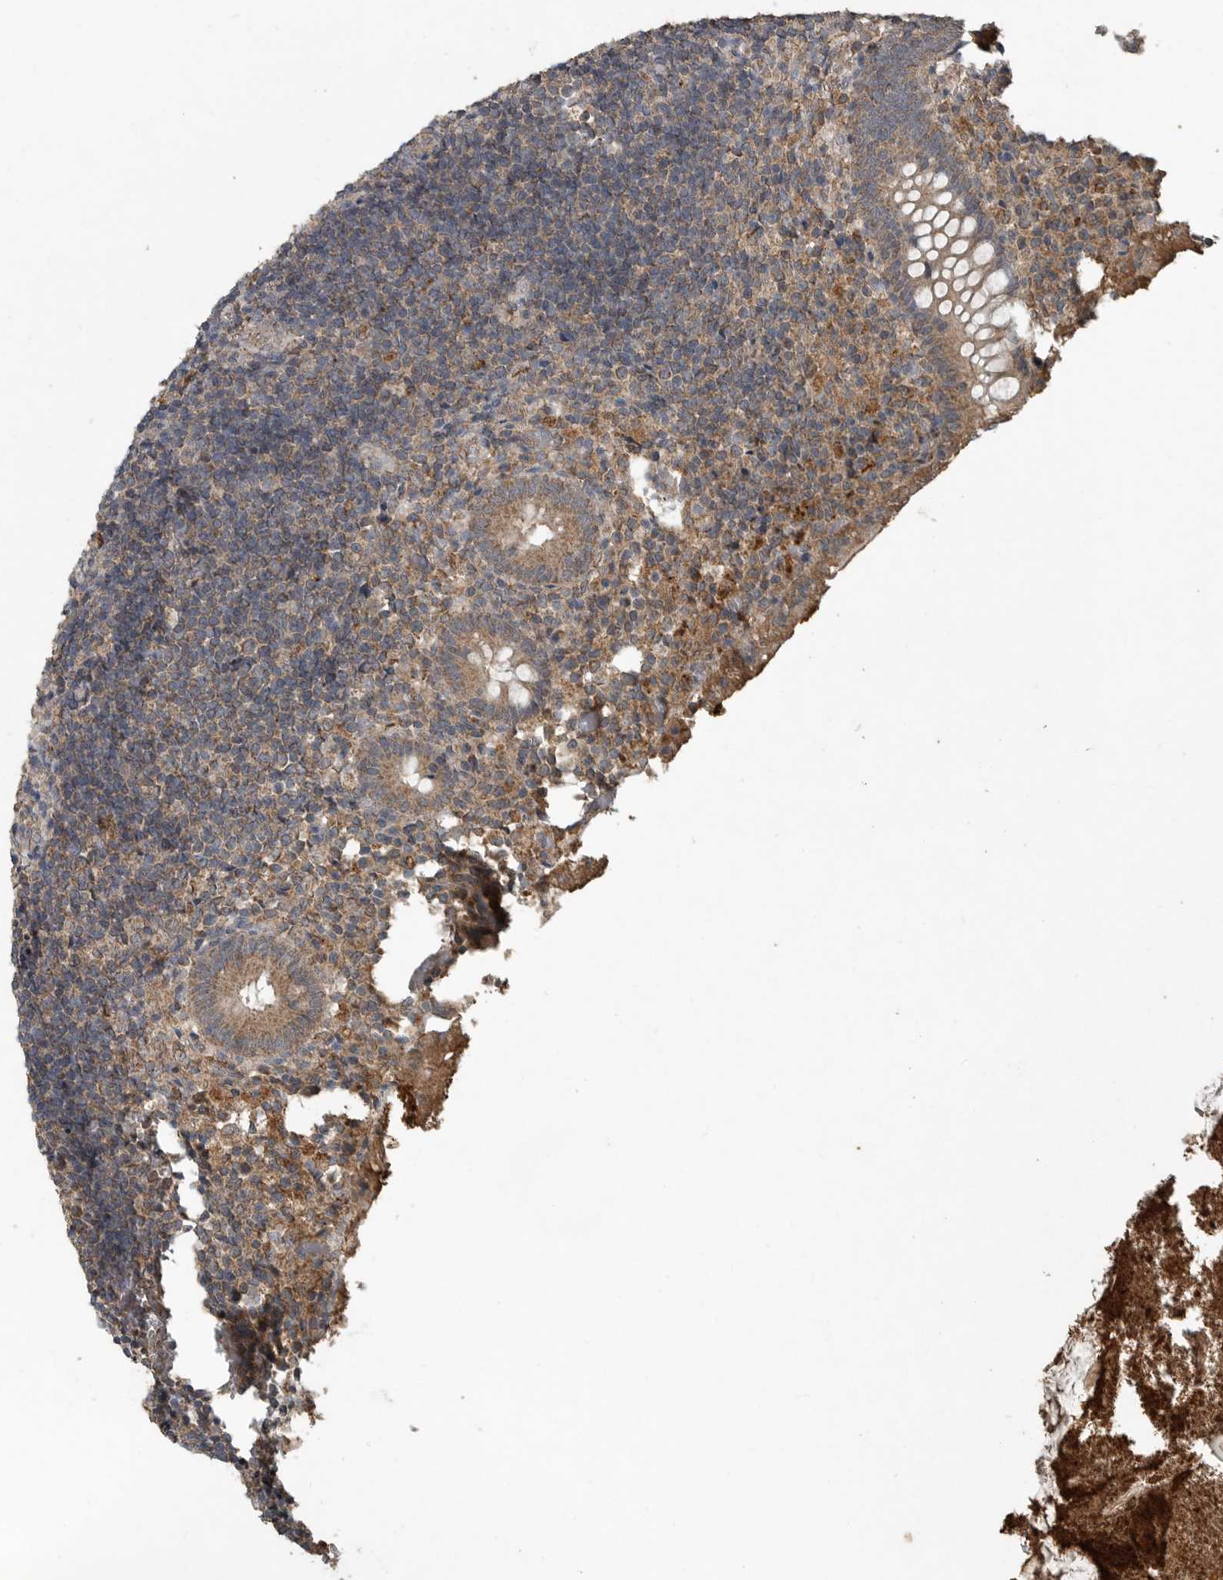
{"staining": {"intensity": "weak", "quantity": ">75%", "location": "cytoplasmic/membranous"}, "tissue": "appendix", "cell_type": "Glandular cells", "image_type": "normal", "snomed": [{"axis": "morphology", "description": "Normal tissue, NOS"}, {"axis": "topography", "description": "Appendix"}], "caption": "Glandular cells display weak cytoplasmic/membranous expression in about >75% of cells in unremarkable appendix.", "gene": "IL6ST", "patient": {"sex": "female", "age": 17}}